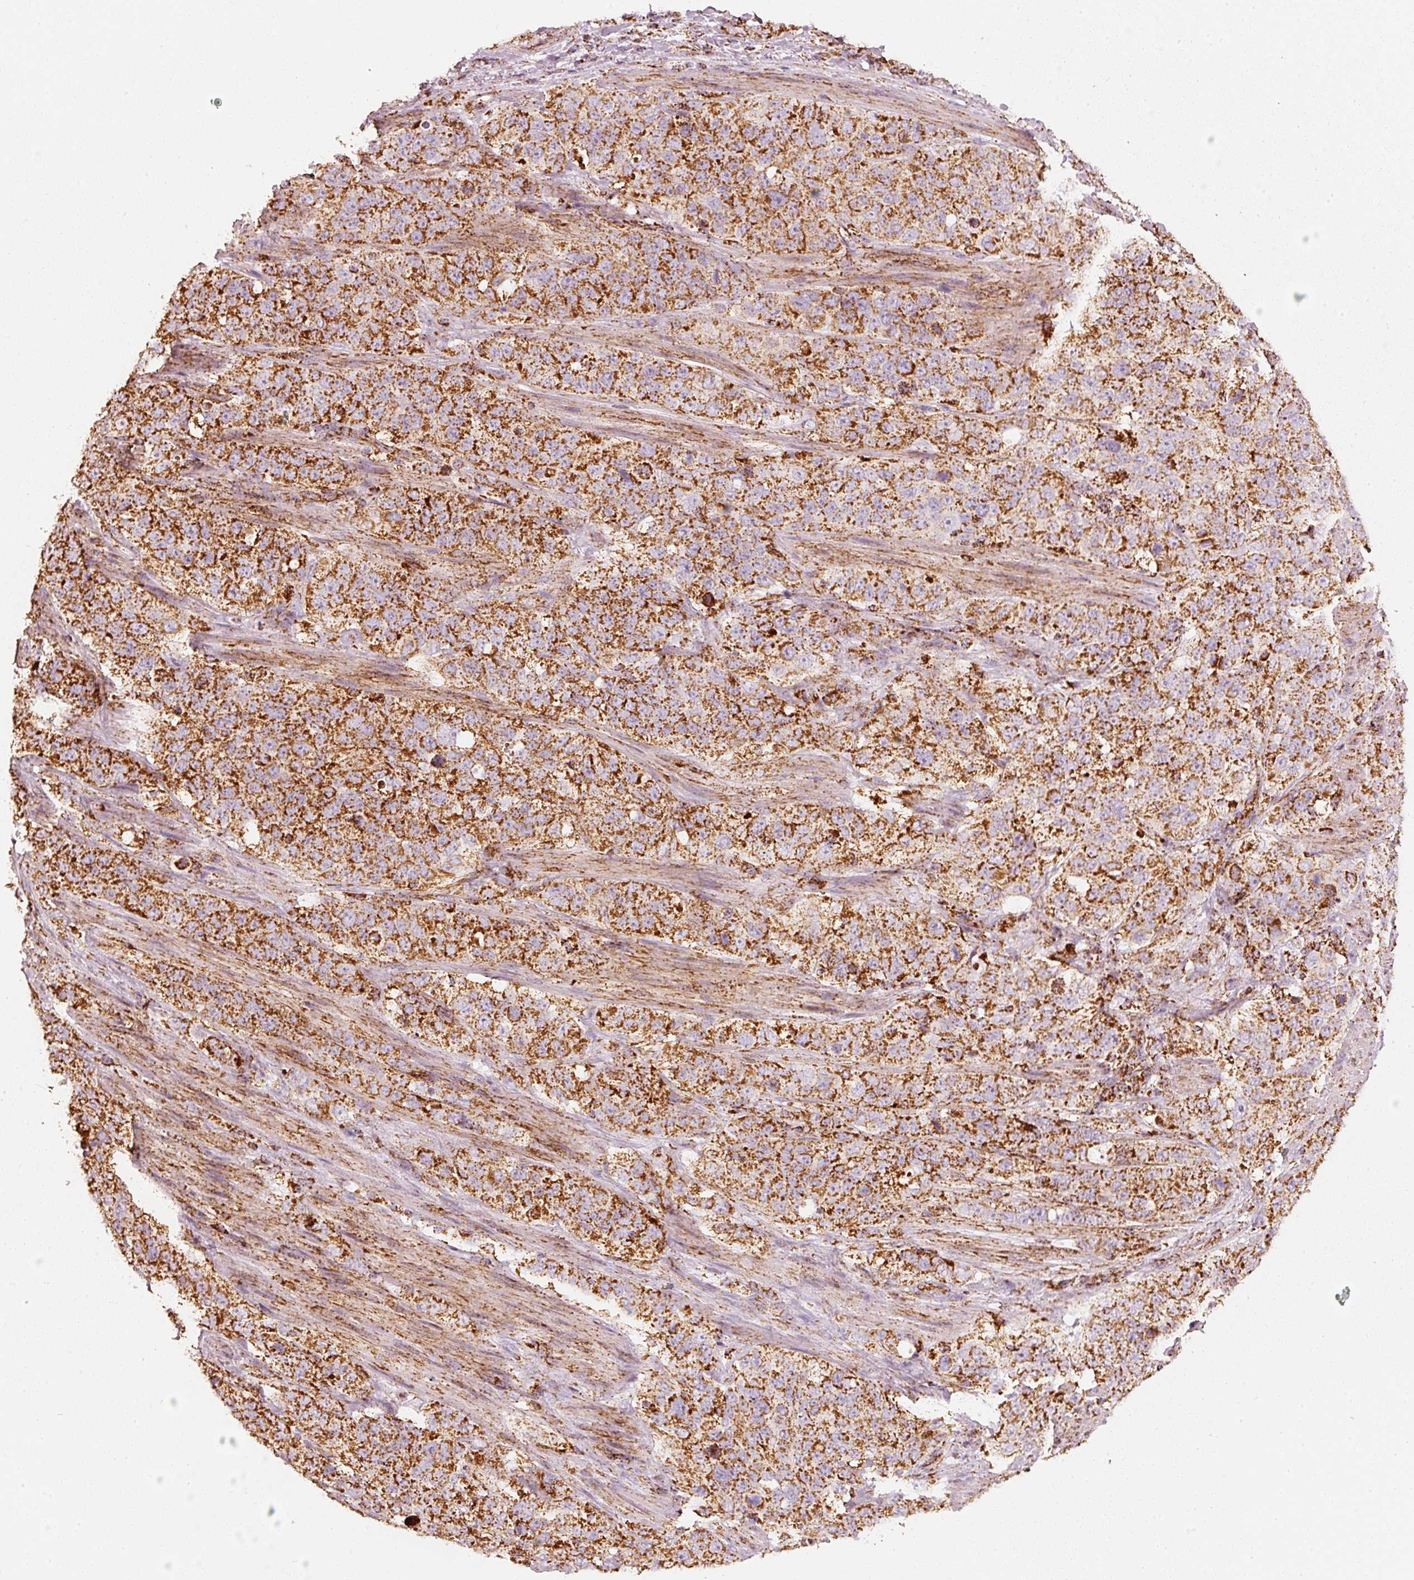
{"staining": {"intensity": "strong", "quantity": ">75%", "location": "cytoplasmic/membranous"}, "tissue": "stomach cancer", "cell_type": "Tumor cells", "image_type": "cancer", "snomed": [{"axis": "morphology", "description": "Adenocarcinoma, NOS"}, {"axis": "topography", "description": "Stomach"}], "caption": "This histopathology image demonstrates immunohistochemistry staining of stomach cancer, with high strong cytoplasmic/membranous expression in approximately >75% of tumor cells.", "gene": "UQCRC1", "patient": {"sex": "male", "age": 48}}